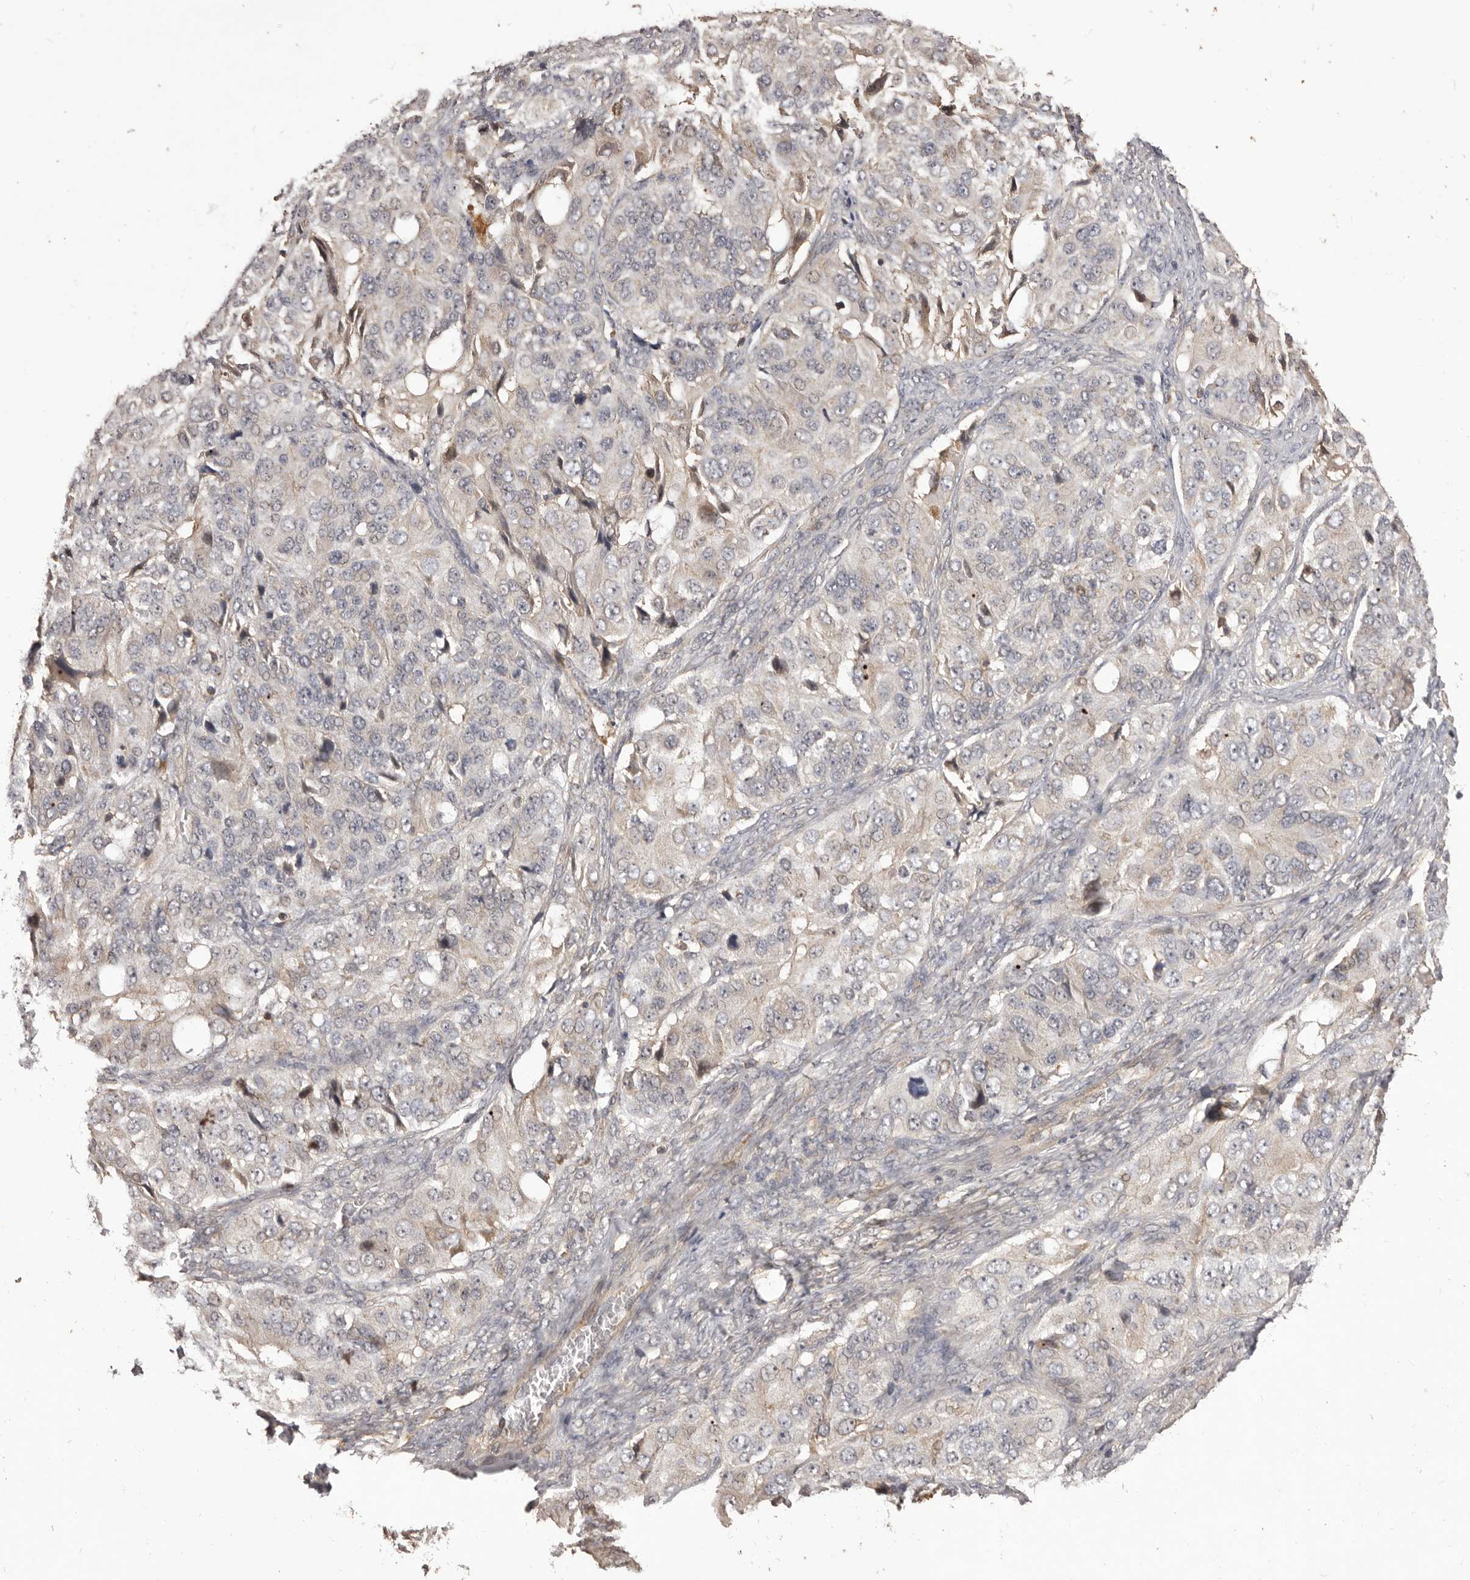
{"staining": {"intensity": "negative", "quantity": "none", "location": "none"}, "tissue": "ovarian cancer", "cell_type": "Tumor cells", "image_type": "cancer", "snomed": [{"axis": "morphology", "description": "Carcinoma, endometroid"}, {"axis": "topography", "description": "Ovary"}], "caption": "Immunohistochemical staining of ovarian endometroid carcinoma displays no significant staining in tumor cells.", "gene": "GLIPR2", "patient": {"sex": "female", "age": 51}}